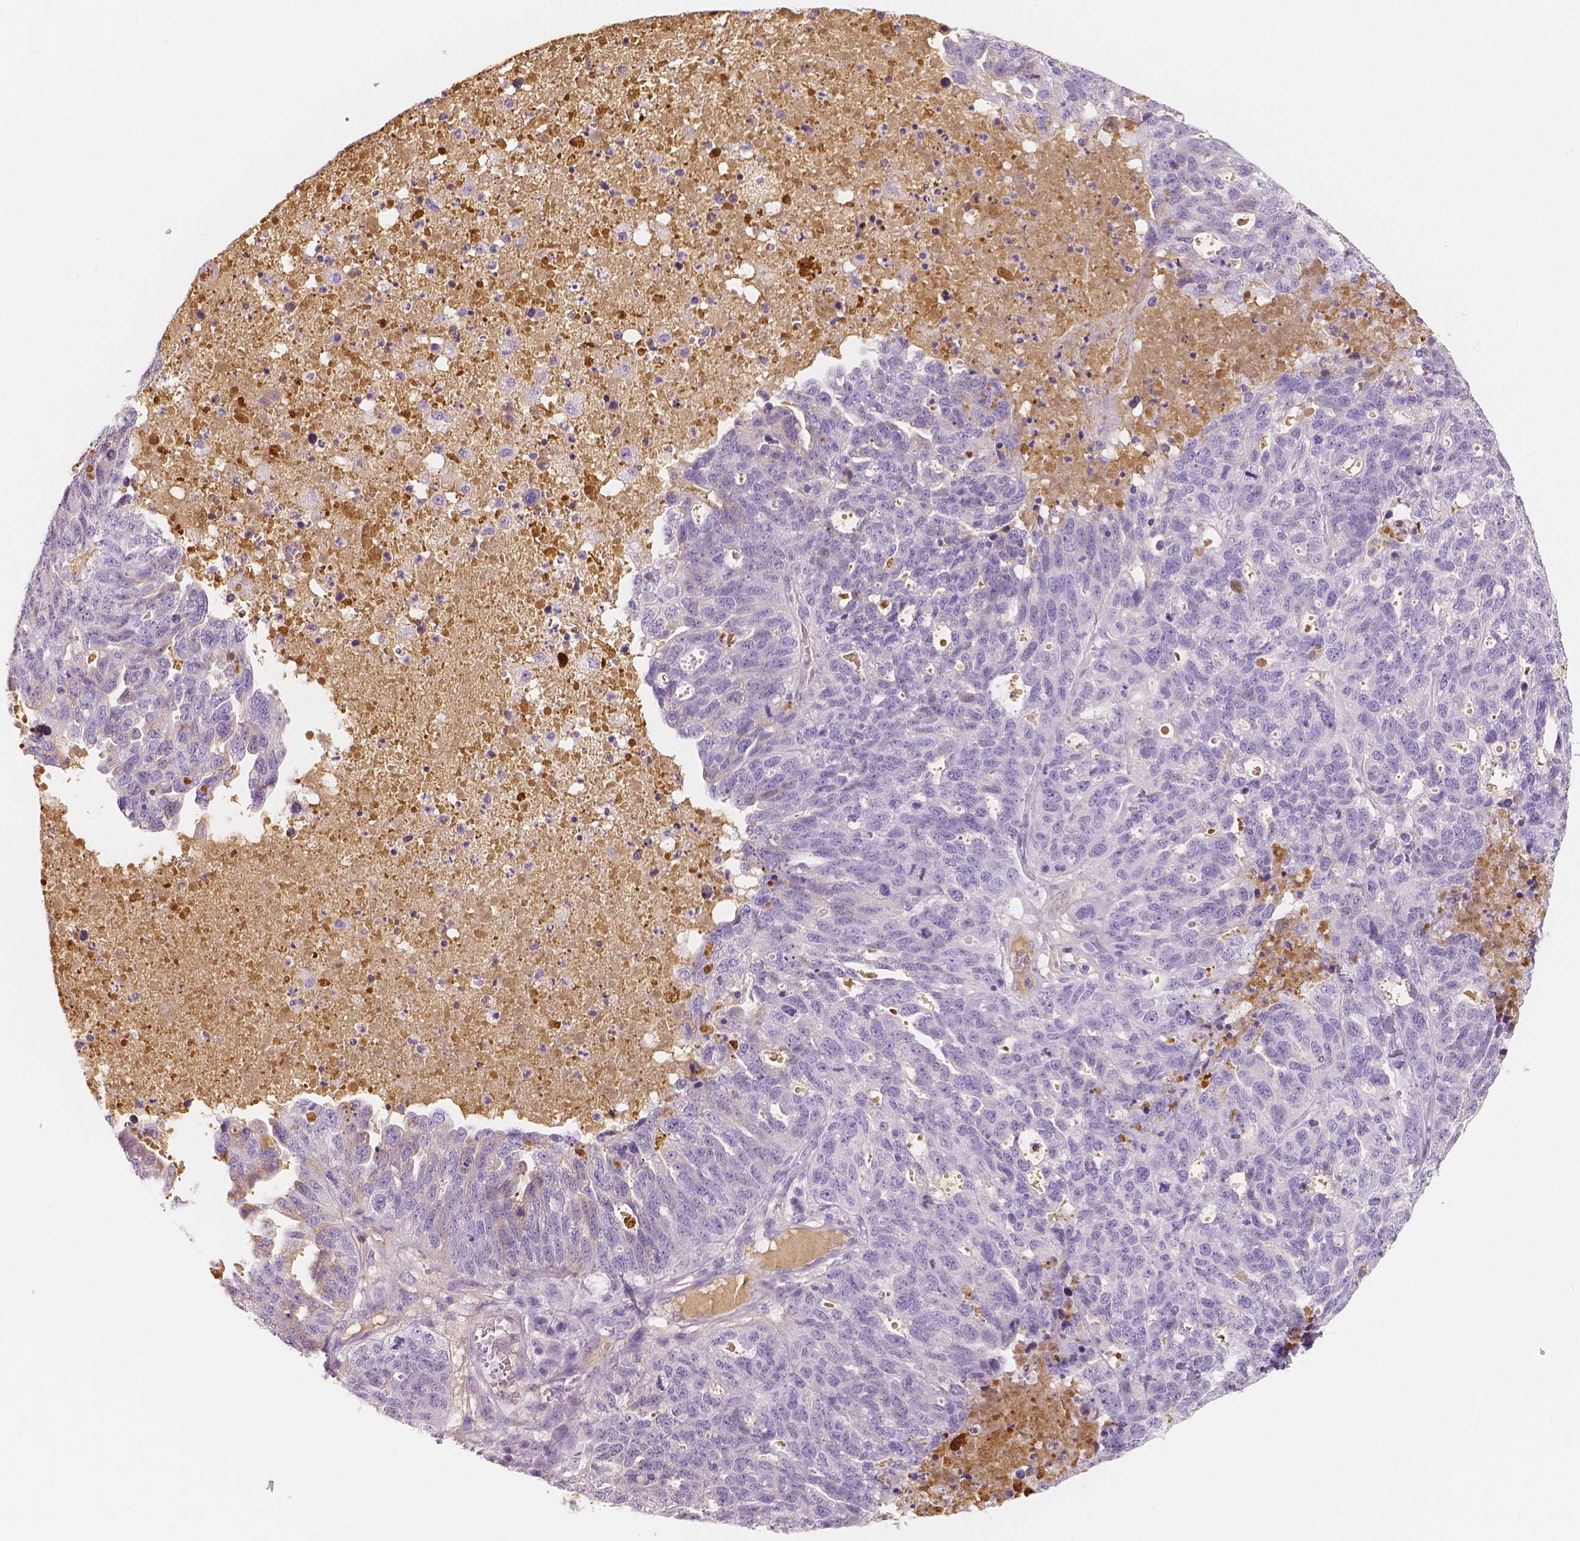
{"staining": {"intensity": "negative", "quantity": "none", "location": "none"}, "tissue": "ovarian cancer", "cell_type": "Tumor cells", "image_type": "cancer", "snomed": [{"axis": "morphology", "description": "Cystadenocarcinoma, serous, NOS"}, {"axis": "topography", "description": "Ovary"}], "caption": "DAB immunohistochemical staining of human ovarian cancer (serous cystadenocarcinoma) reveals no significant expression in tumor cells.", "gene": "APOA4", "patient": {"sex": "female", "age": 71}}